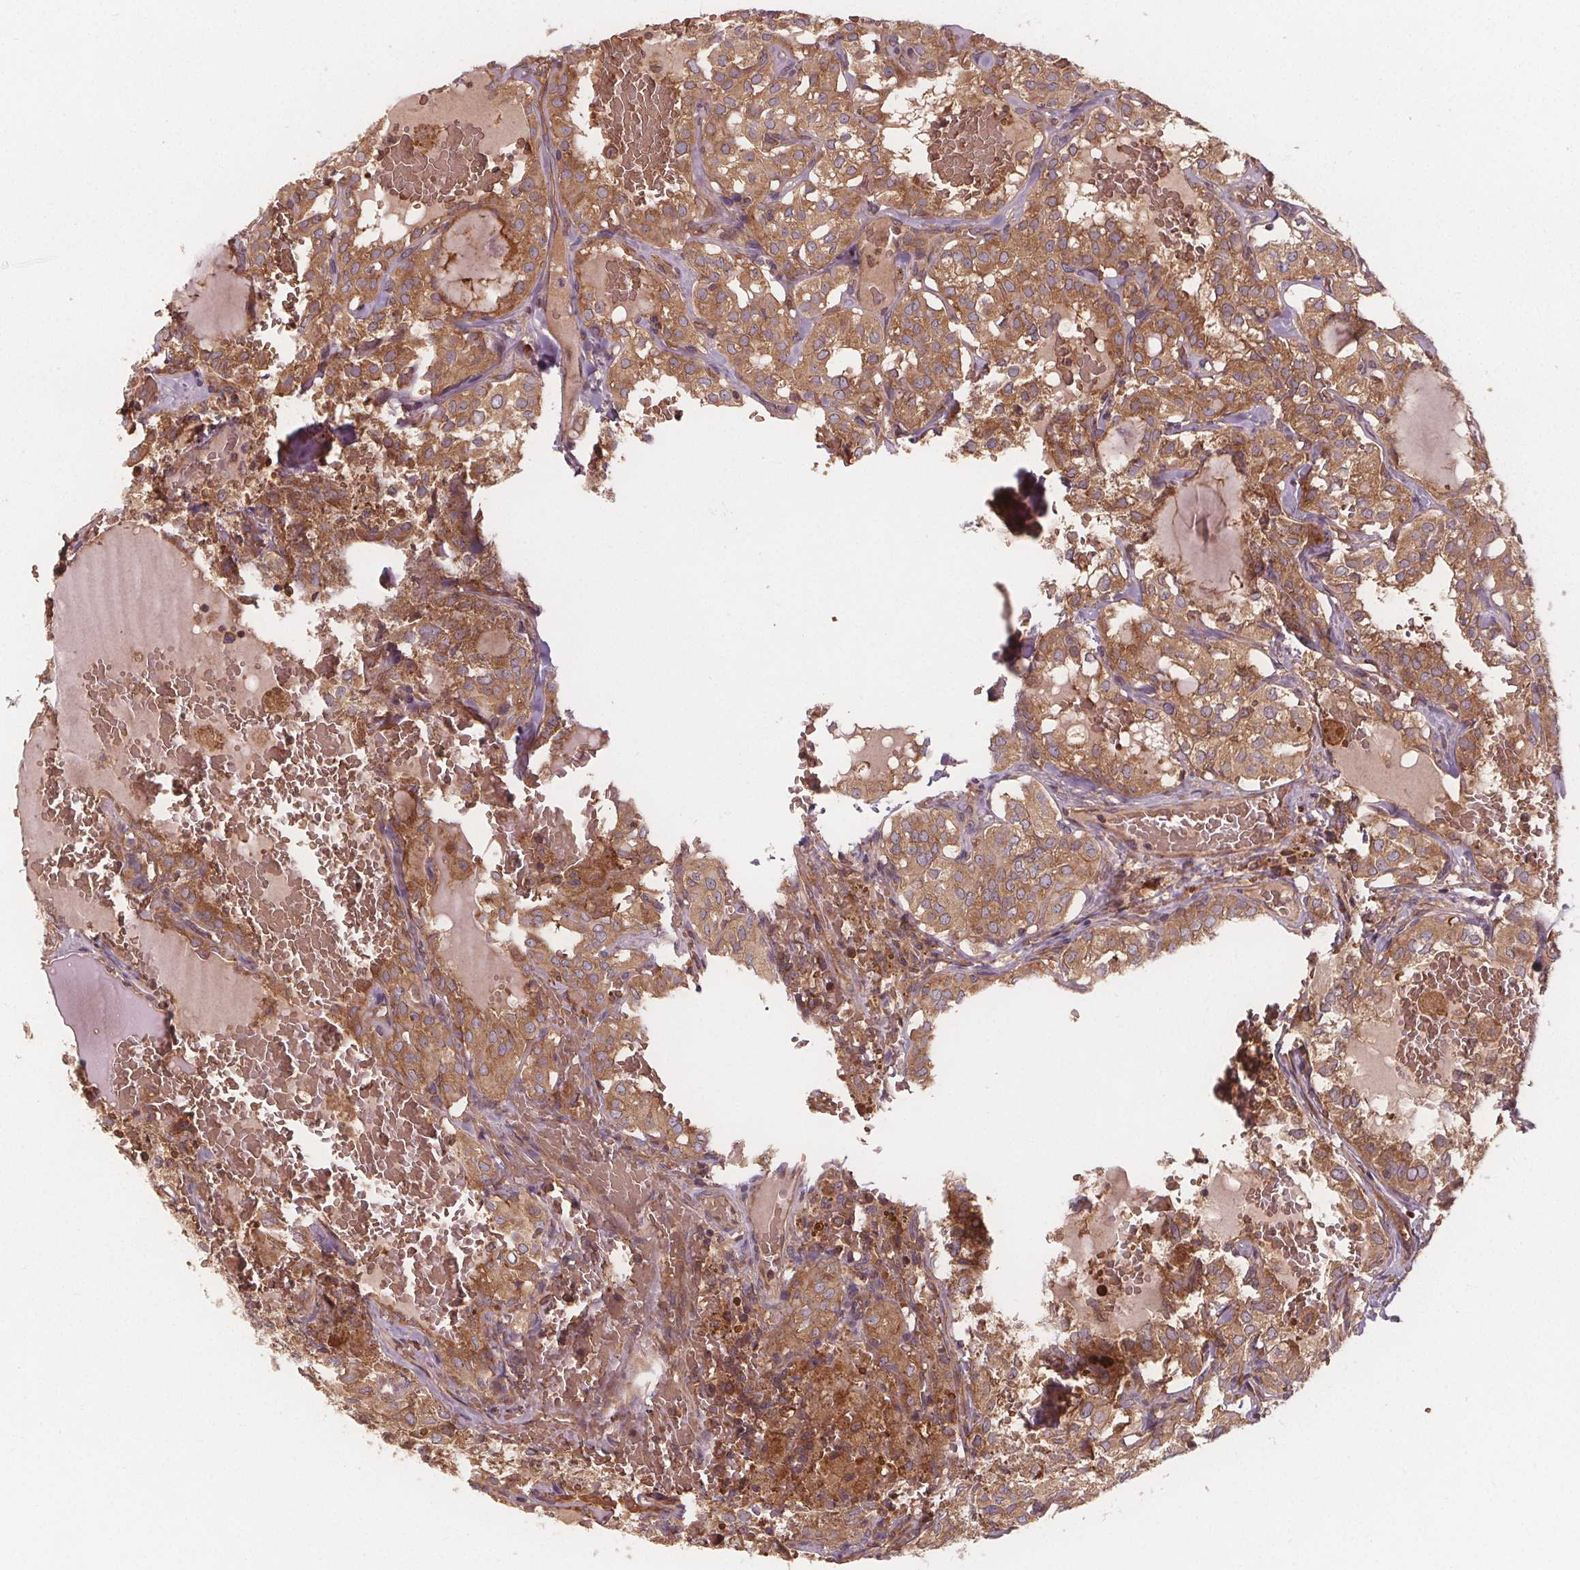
{"staining": {"intensity": "moderate", "quantity": ">75%", "location": "cytoplasmic/membranous"}, "tissue": "thyroid cancer", "cell_type": "Tumor cells", "image_type": "cancer", "snomed": [{"axis": "morphology", "description": "Papillary adenocarcinoma, NOS"}, {"axis": "topography", "description": "Thyroid gland"}], "caption": "An immunohistochemistry photomicrograph of neoplastic tissue is shown. Protein staining in brown shows moderate cytoplasmic/membranous positivity in thyroid cancer within tumor cells.", "gene": "EIF3D", "patient": {"sex": "male", "age": 20}}